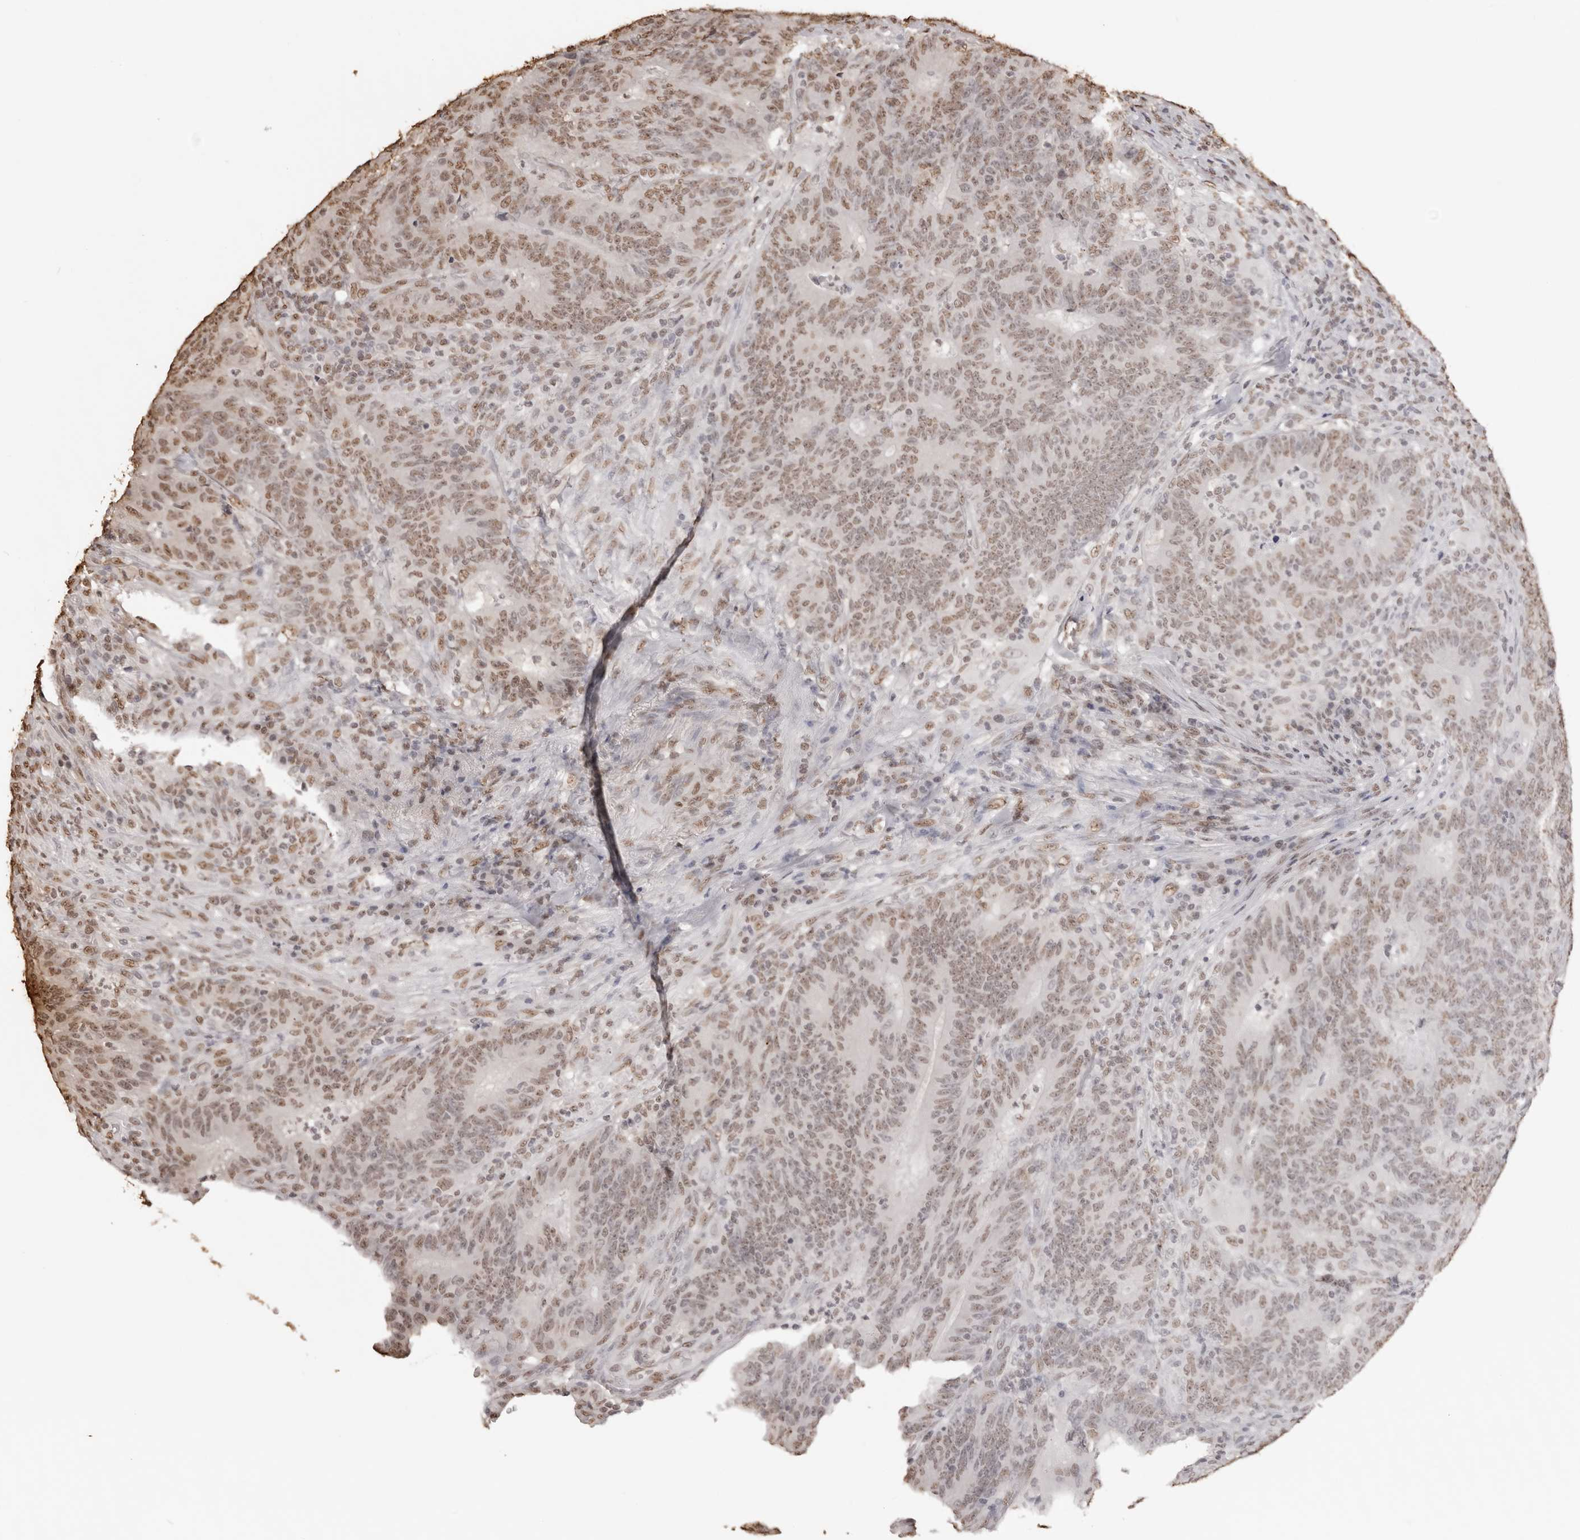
{"staining": {"intensity": "weak", "quantity": ">75%", "location": "nuclear"}, "tissue": "colorectal cancer", "cell_type": "Tumor cells", "image_type": "cancer", "snomed": [{"axis": "morphology", "description": "Normal tissue, NOS"}, {"axis": "morphology", "description": "Adenocarcinoma, NOS"}, {"axis": "topography", "description": "Colon"}], "caption": "An image of colorectal cancer stained for a protein exhibits weak nuclear brown staining in tumor cells.", "gene": "OLIG3", "patient": {"sex": "female", "age": 75}}